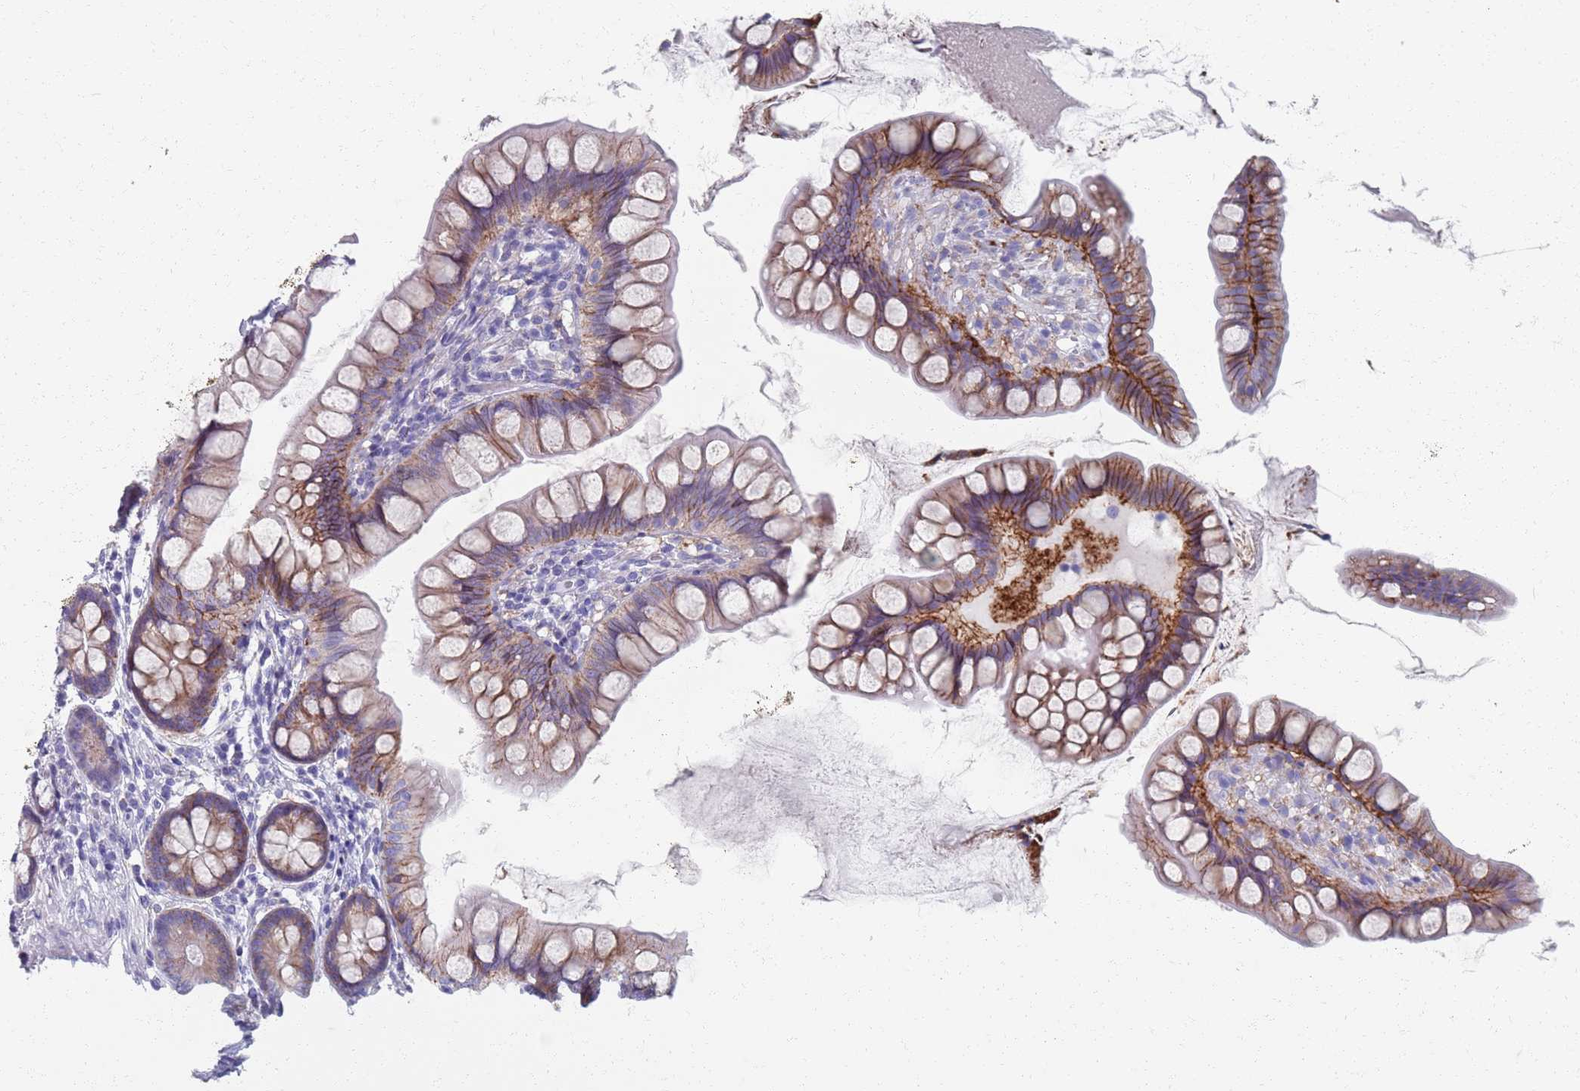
{"staining": {"intensity": "moderate", "quantity": "25%-75%", "location": "cytoplasmic/membranous"}, "tissue": "small intestine", "cell_type": "Glandular cells", "image_type": "normal", "snomed": [{"axis": "morphology", "description": "Normal tissue, NOS"}, {"axis": "topography", "description": "Small intestine"}], "caption": "Moderate cytoplasmic/membranous protein positivity is seen in about 25%-75% of glandular cells in small intestine.", "gene": "PLOD1", "patient": {"sex": "male", "age": 70}}